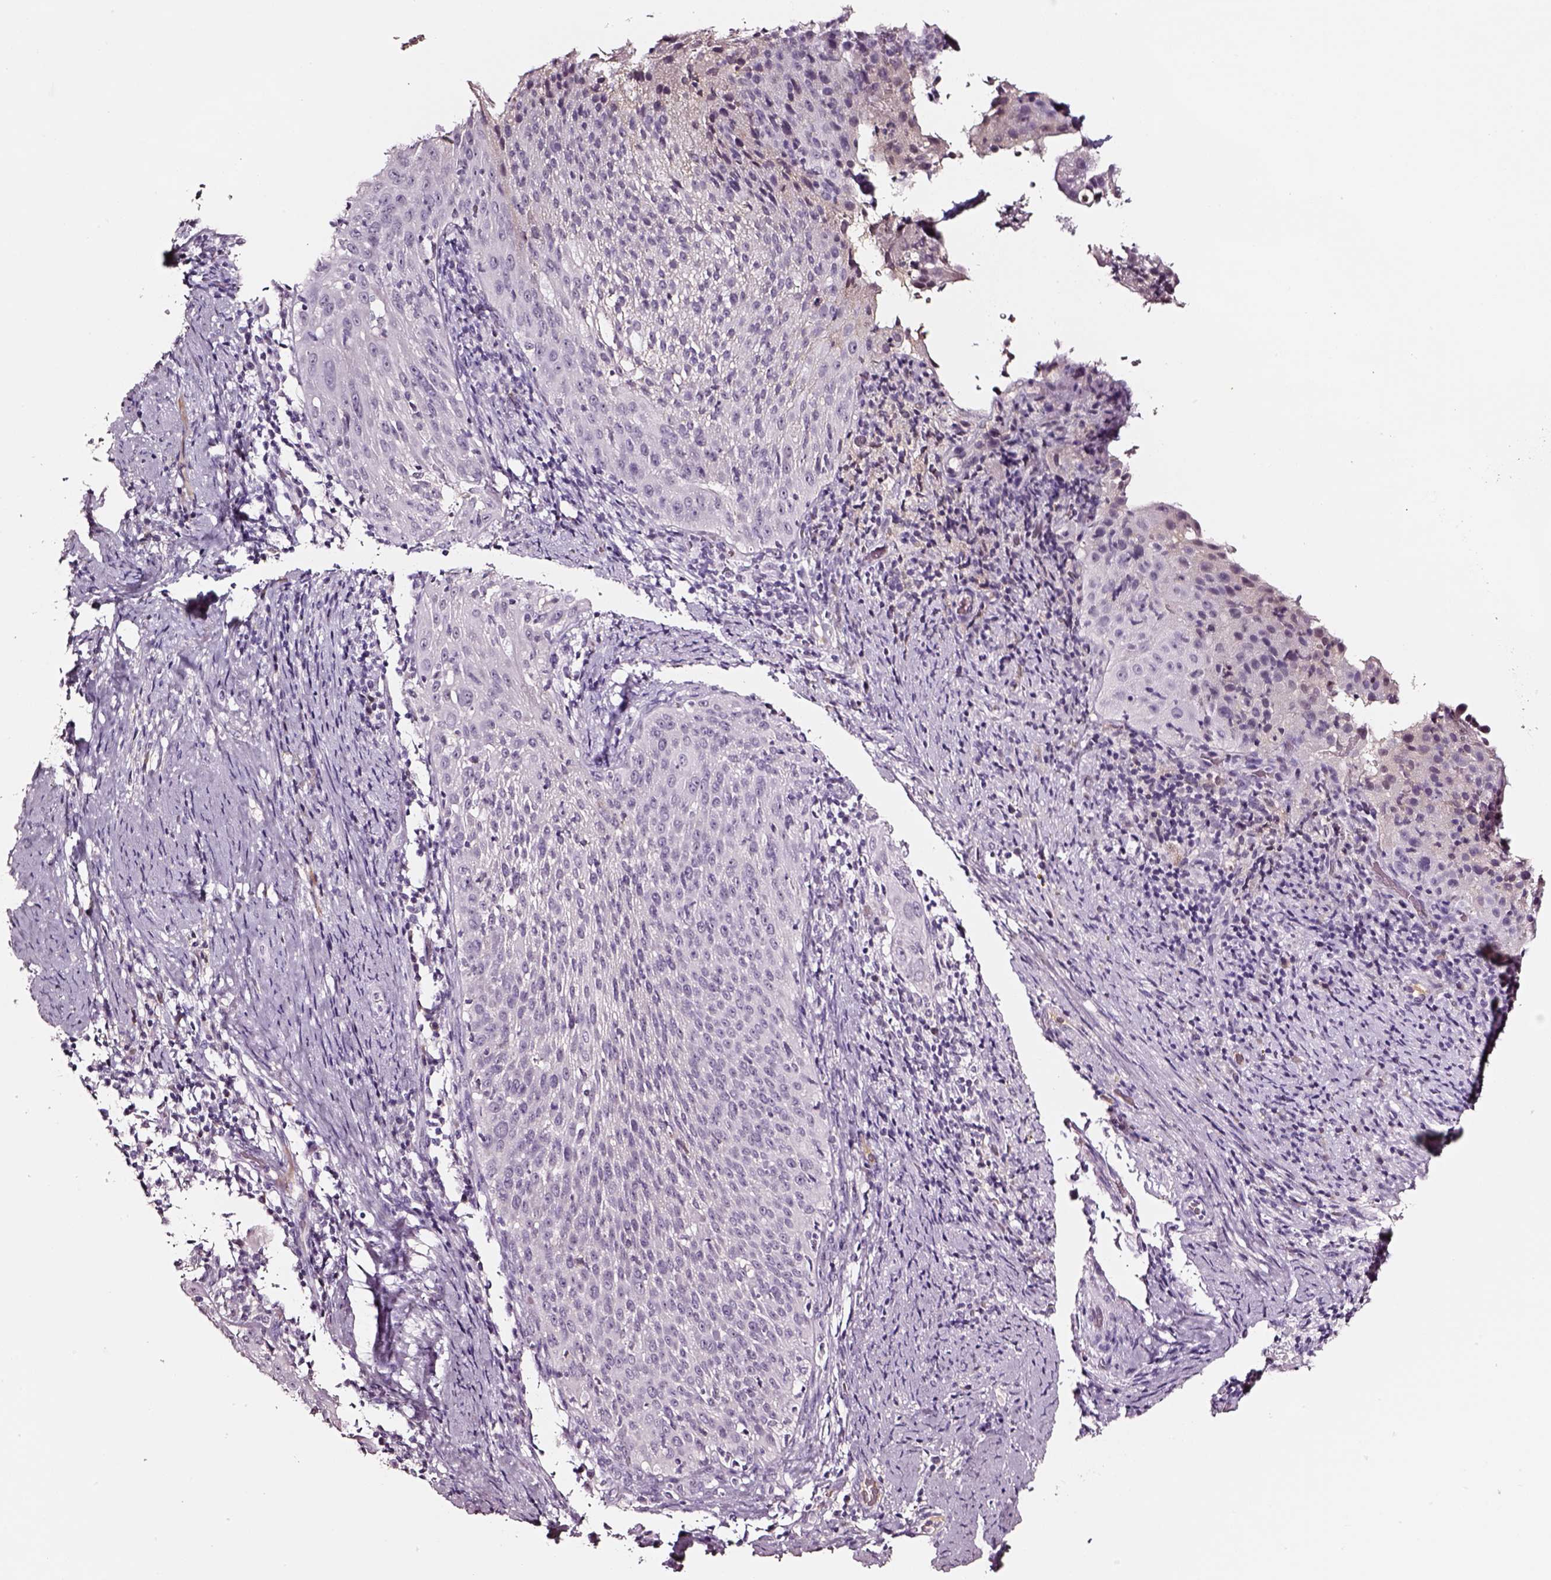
{"staining": {"intensity": "negative", "quantity": "none", "location": "none"}, "tissue": "cervical cancer", "cell_type": "Tumor cells", "image_type": "cancer", "snomed": [{"axis": "morphology", "description": "Squamous cell carcinoma, NOS"}, {"axis": "topography", "description": "Cervix"}], "caption": "Tumor cells show no significant expression in cervical cancer.", "gene": "SMIM17", "patient": {"sex": "female", "age": 51}}